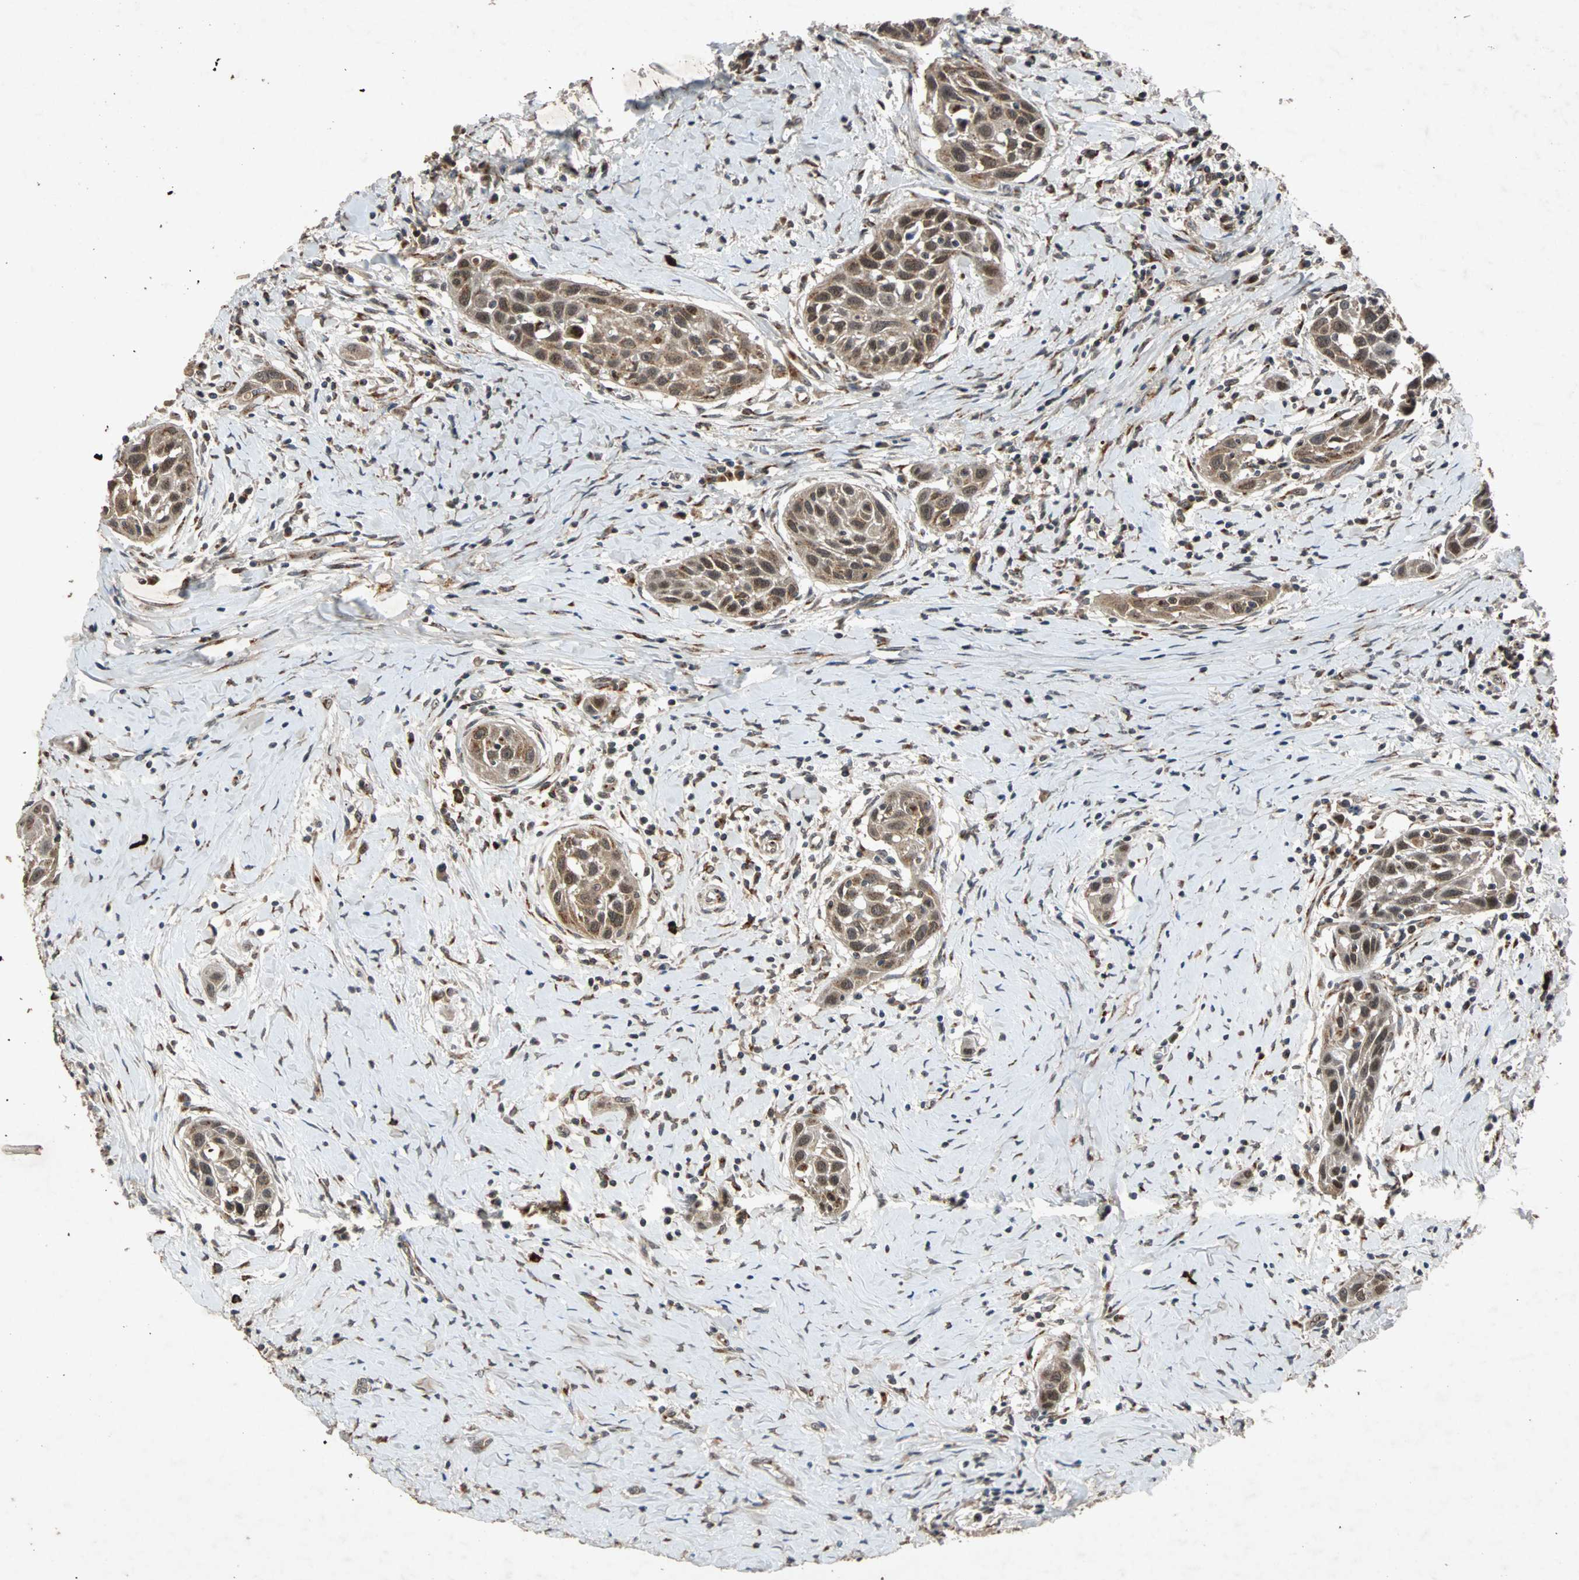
{"staining": {"intensity": "moderate", "quantity": ">75%", "location": "cytoplasmic/membranous,nuclear"}, "tissue": "head and neck cancer", "cell_type": "Tumor cells", "image_type": "cancer", "snomed": [{"axis": "morphology", "description": "Squamous cell carcinoma, NOS"}, {"axis": "topography", "description": "Oral tissue"}, {"axis": "topography", "description": "Head-Neck"}], "caption": "Head and neck squamous cell carcinoma tissue exhibits moderate cytoplasmic/membranous and nuclear expression in approximately >75% of tumor cells", "gene": "USP31", "patient": {"sex": "female", "age": 50}}